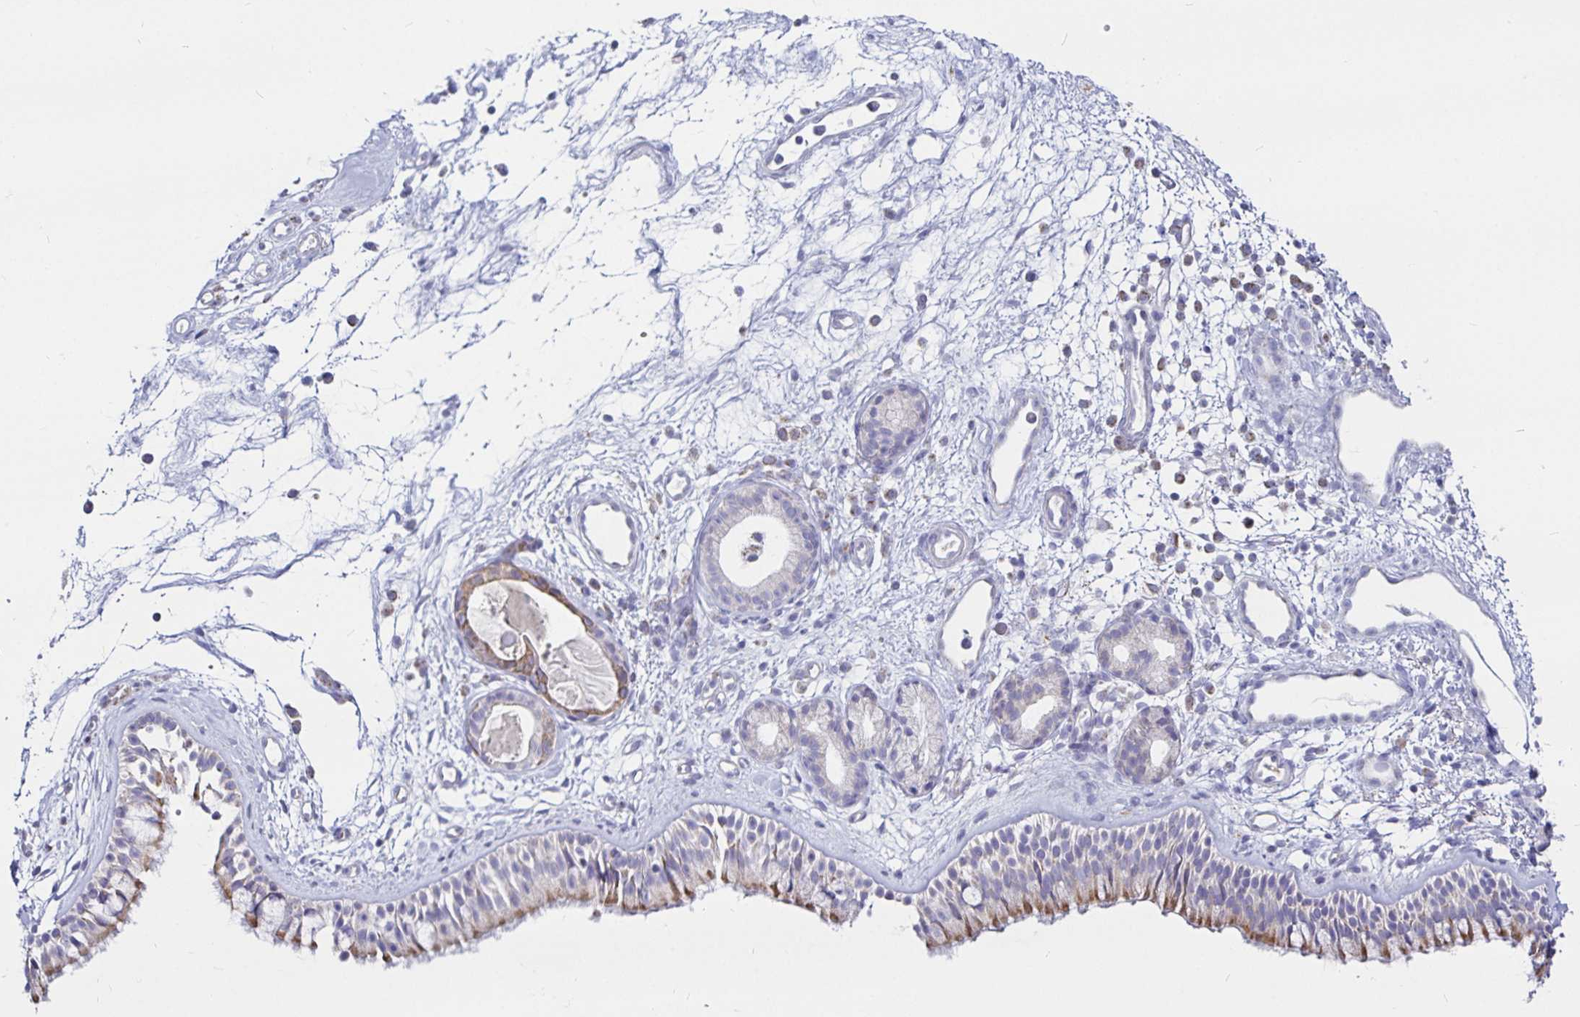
{"staining": {"intensity": "moderate", "quantity": "25%-75%", "location": "cytoplasmic/membranous"}, "tissue": "nasopharynx", "cell_type": "Respiratory epithelial cells", "image_type": "normal", "snomed": [{"axis": "morphology", "description": "Normal tissue, NOS"}, {"axis": "topography", "description": "Nasopharynx"}], "caption": "Nasopharynx stained with DAB (3,3'-diaminobenzidine) immunohistochemistry (IHC) shows medium levels of moderate cytoplasmic/membranous expression in about 25%-75% of respiratory epithelial cells.", "gene": "PGAM2", "patient": {"sex": "female", "age": 70}}